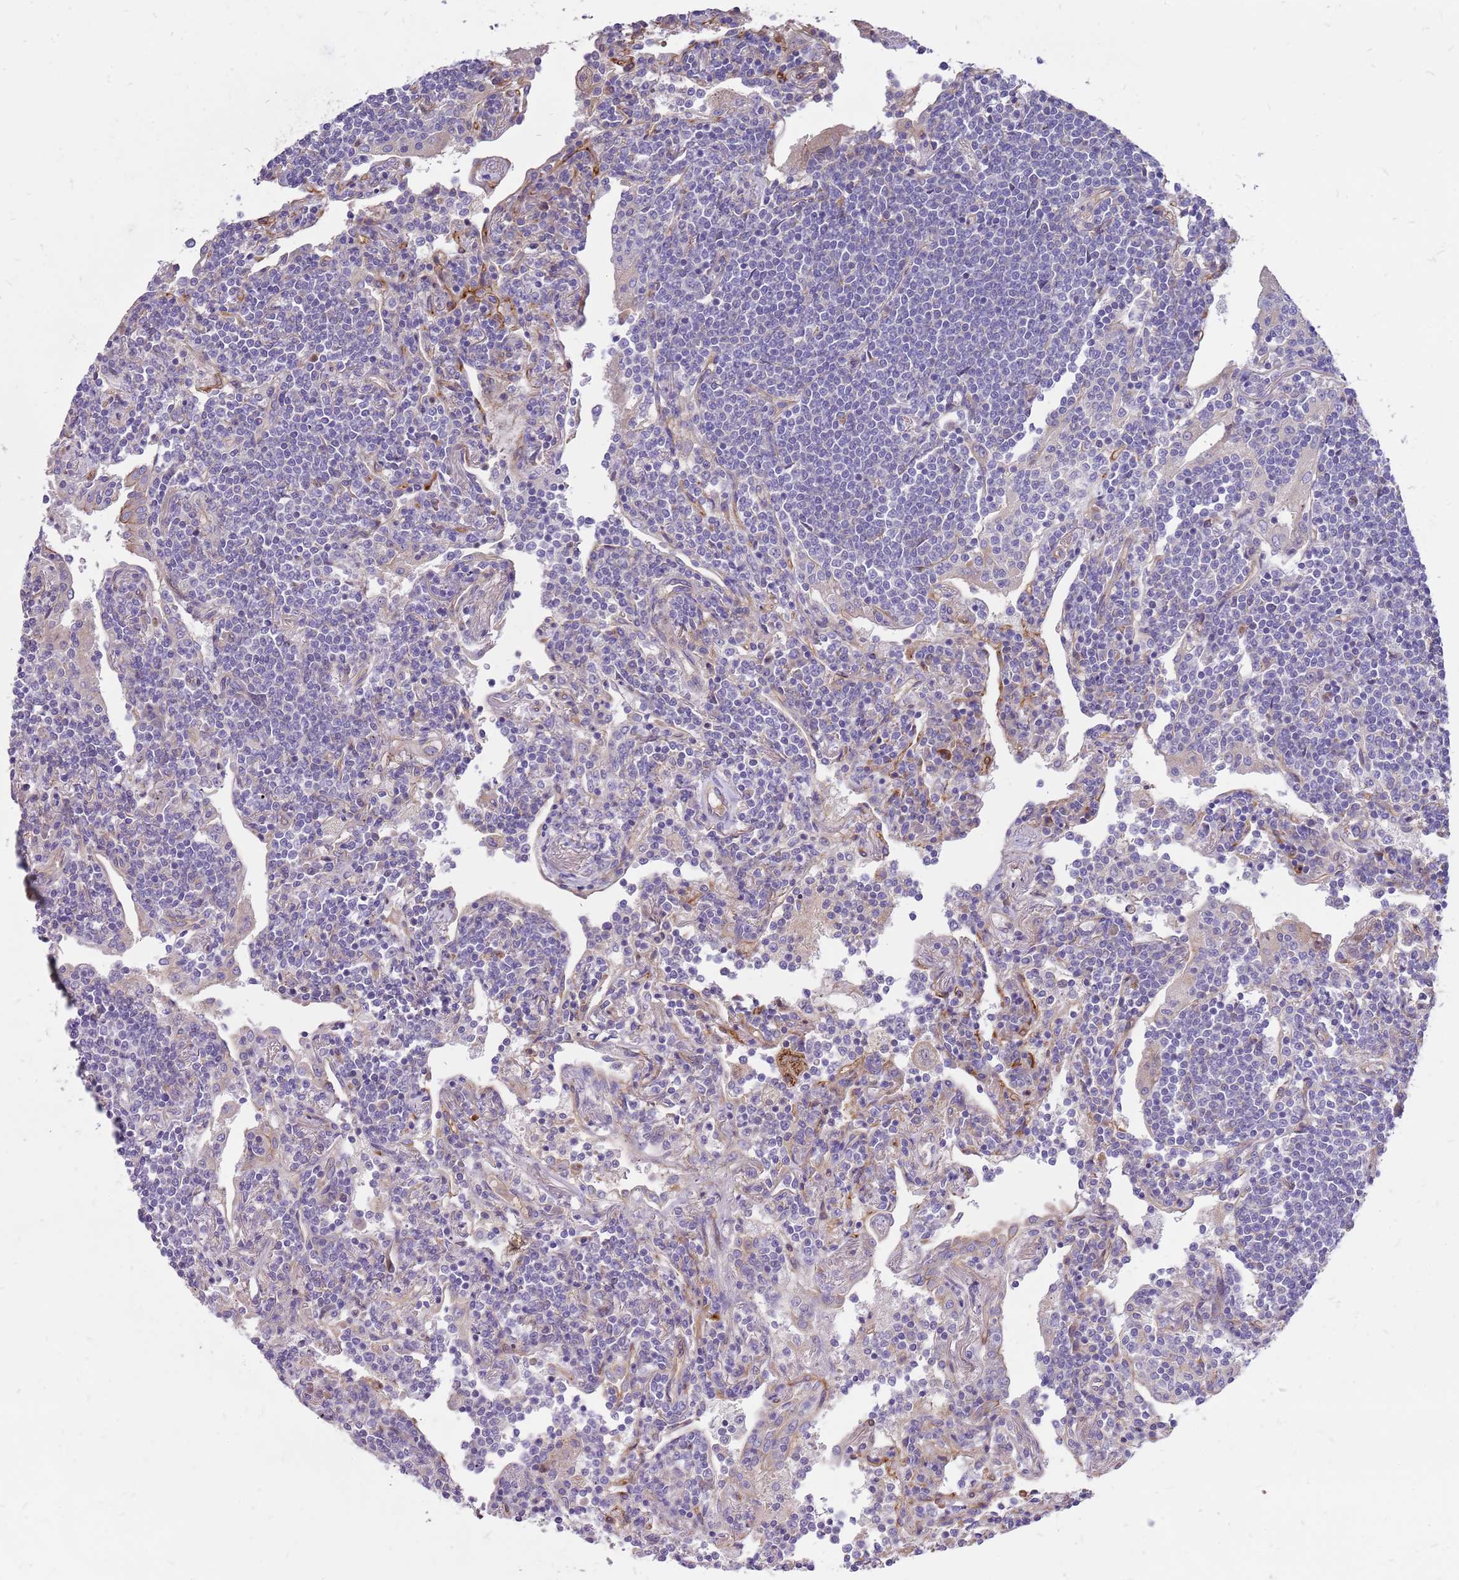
{"staining": {"intensity": "negative", "quantity": "none", "location": "none"}, "tissue": "lymphoma", "cell_type": "Tumor cells", "image_type": "cancer", "snomed": [{"axis": "morphology", "description": "Malignant lymphoma, non-Hodgkin's type, Low grade"}, {"axis": "topography", "description": "Lung"}], "caption": "This is an immunohistochemistry image of human low-grade malignant lymphoma, non-Hodgkin's type. There is no positivity in tumor cells.", "gene": "NTN4", "patient": {"sex": "female", "age": 71}}